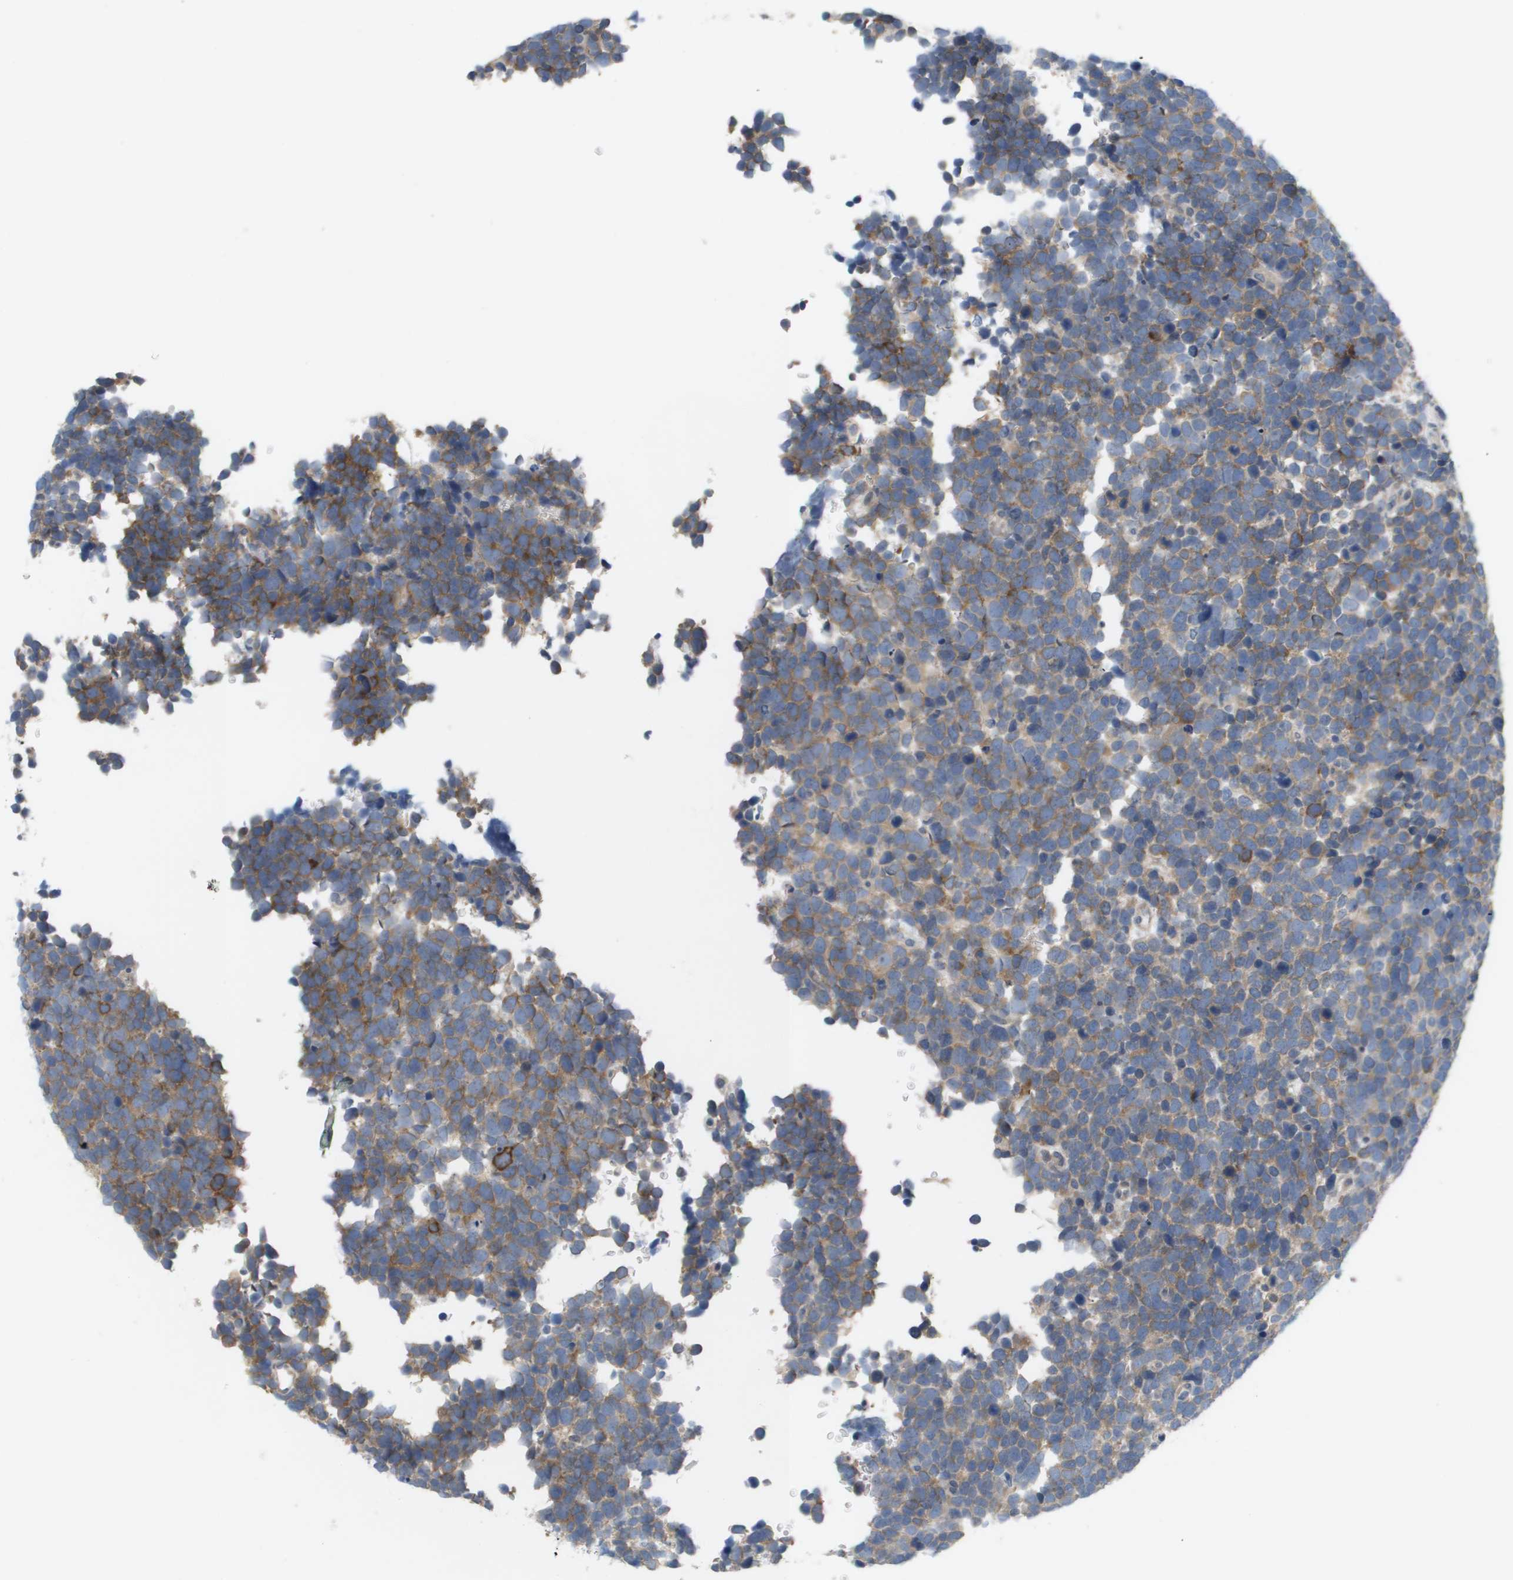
{"staining": {"intensity": "weak", "quantity": "25%-75%", "location": "cytoplasmic/membranous"}, "tissue": "urothelial cancer", "cell_type": "Tumor cells", "image_type": "cancer", "snomed": [{"axis": "morphology", "description": "Urothelial carcinoma, High grade"}, {"axis": "topography", "description": "Urinary bladder"}], "caption": "This is an image of IHC staining of urothelial cancer, which shows weak positivity in the cytoplasmic/membranous of tumor cells.", "gene": "MARCHF8", "patient": {"sex": "female", "age": 82}}